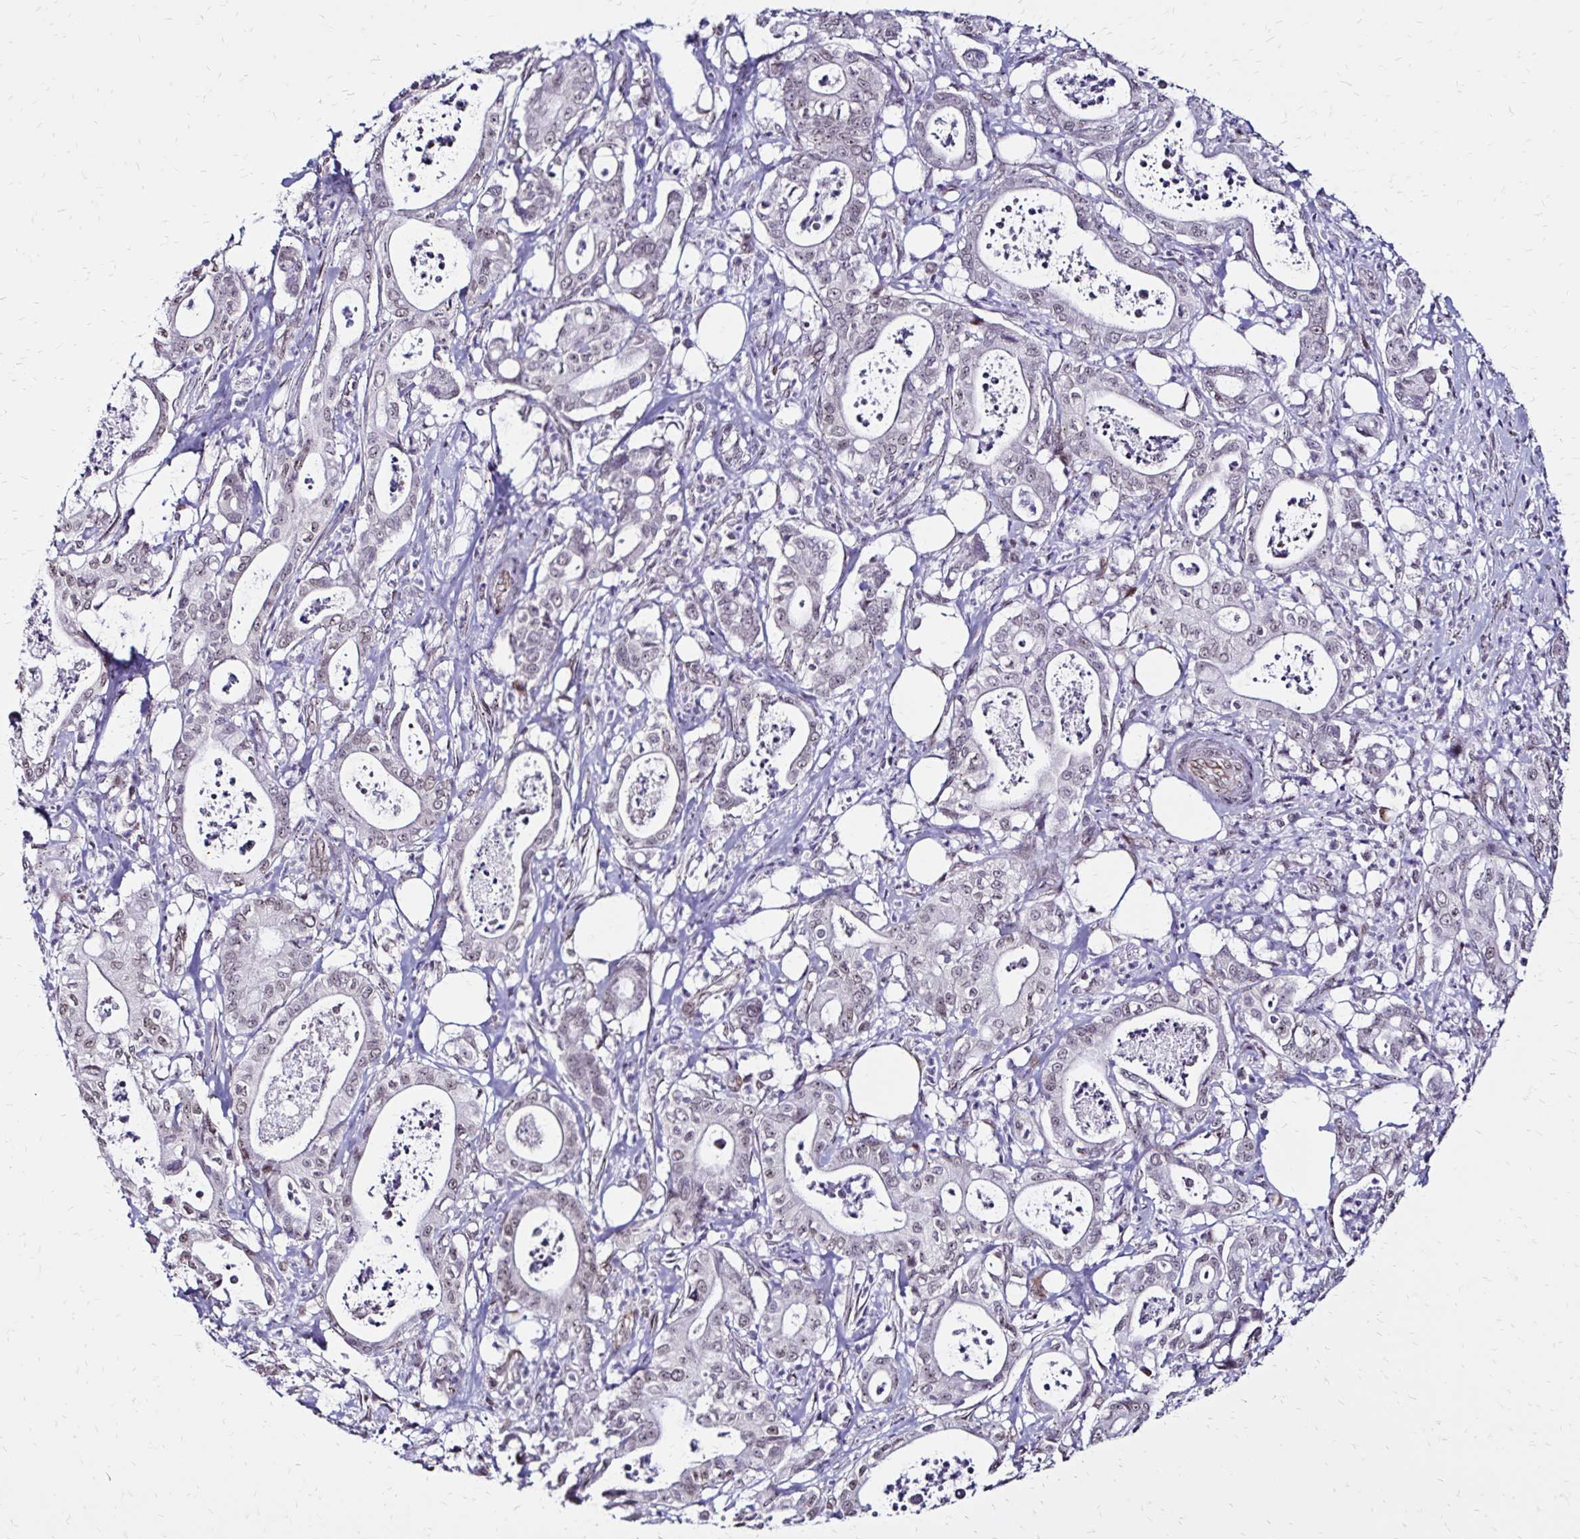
{"staining": {"intensity": "negative", "quantity": "none", "location": "none"}, "tissue": "pancreatic cancer", "cell_type": "Tumor cells", "image_type": "cancer", "snomed": [{"axis": "morphology", "description": "Adenocarcinoma, NOS"}, {"axis": "topography", "description": "Pancreas"}], "caption": "Image shows no significant protein expression in tumor cells of pancreatic cancer (adenocarcinoma).", "gene": "TOB1", "patient": {"sex": "male", "age": 71}}